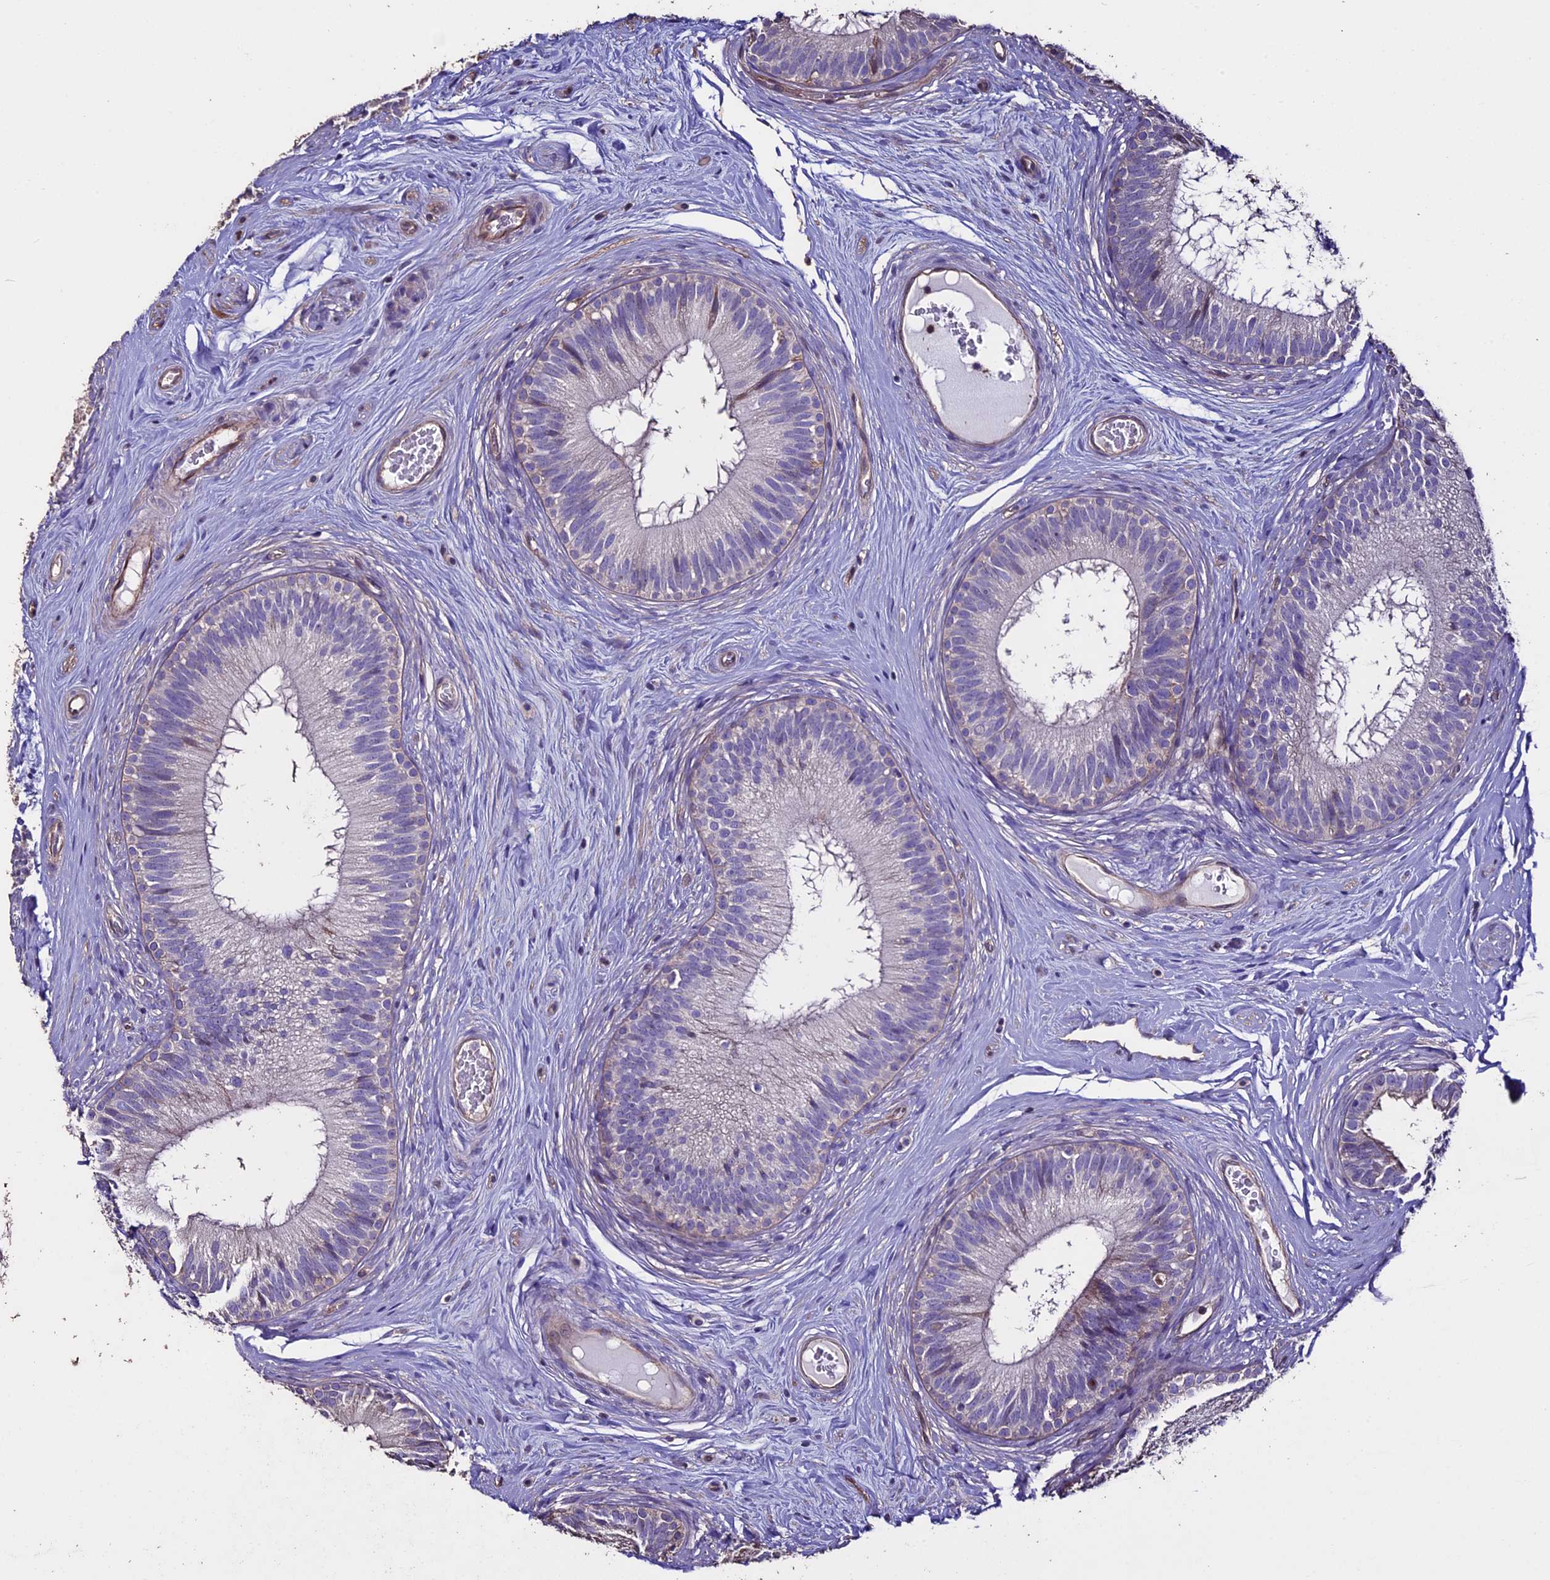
{"staining": {"intensity": "weak", "quantity": "<25%", "location": "cytoplasmic/membranous"}, "tissue": "epididymis", "cell_type": "Glandular cells", "image_type": "normal", "snomed": [{"axis": "morphology", "description": "Normal tissue, NOS"}, {"axis": "topography", "description": "Epididymis"}], "caption": "This histopathology image is of unremarkable epididymis stained with immunohistochemistry (IHC) to label a protein in brown with the nuclei are counter-stained blue. There is no staining in glandular cells. Brightfield microscopy of IHC stained with DAB (brown) and hematoxylin (blue), captured at high magnification.", "gene": "USB1", "patient": {"sex": "male", "age": 33}}